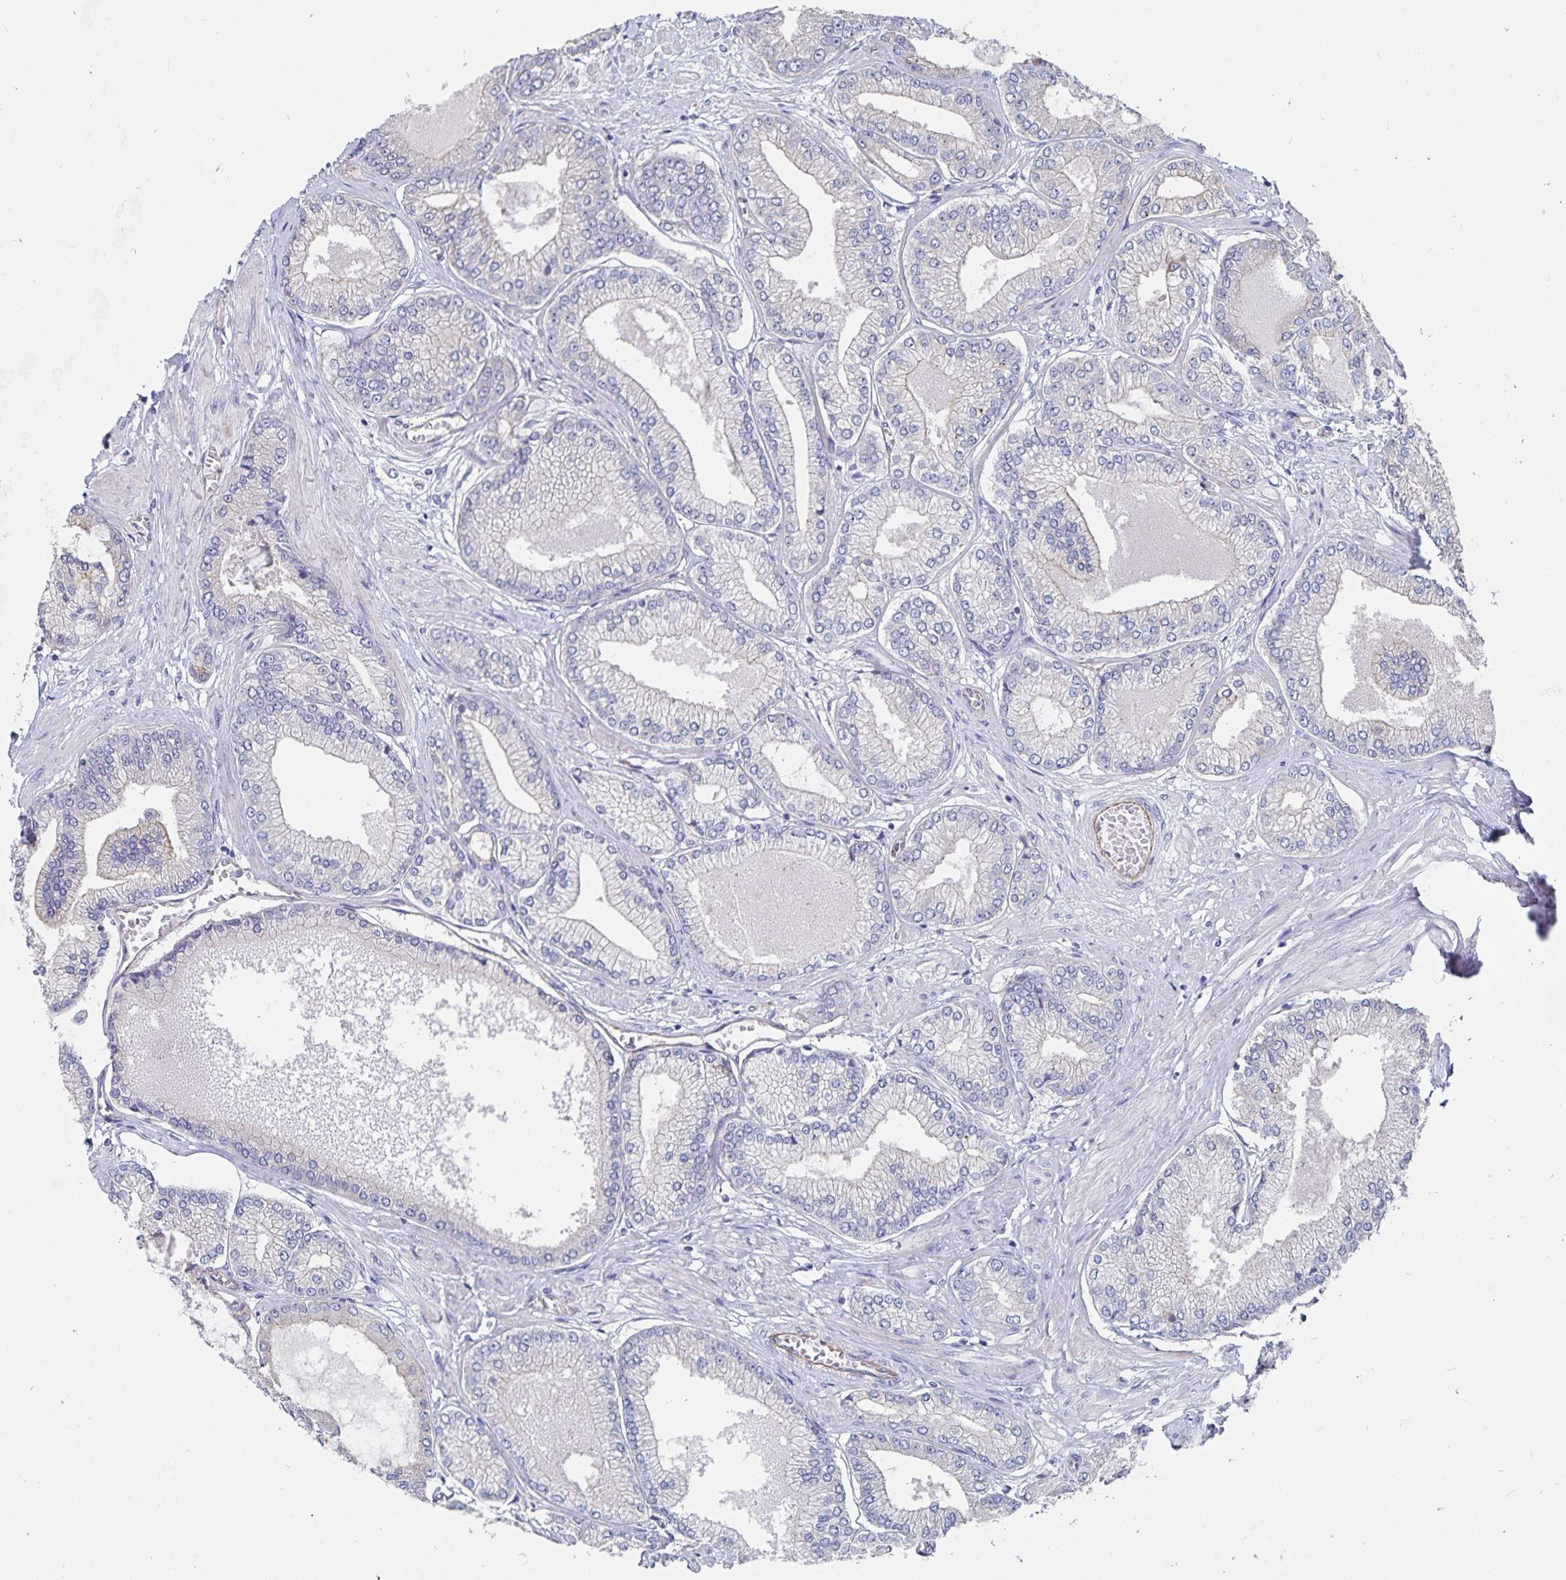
{"staining": {"intensity": "weak", "quantity": "<25%", "location": "cytoplasmic/membranous"}, "tissue": "prostate cancer", "cell_type": "Tumor cells", "image_type": "cancer", "snomed": [{"axis": "morphology", "description": "Adenocarcinoma, Low grade"}, {"axis": "topography", "description": "Prostate"}], "caption": "IHC of adenocarcinoma (low-grade) (prostate) displays no positivity in tumor cells.", "gene": "SSTR1", "patient": {"sex": "male", "age": 55}}